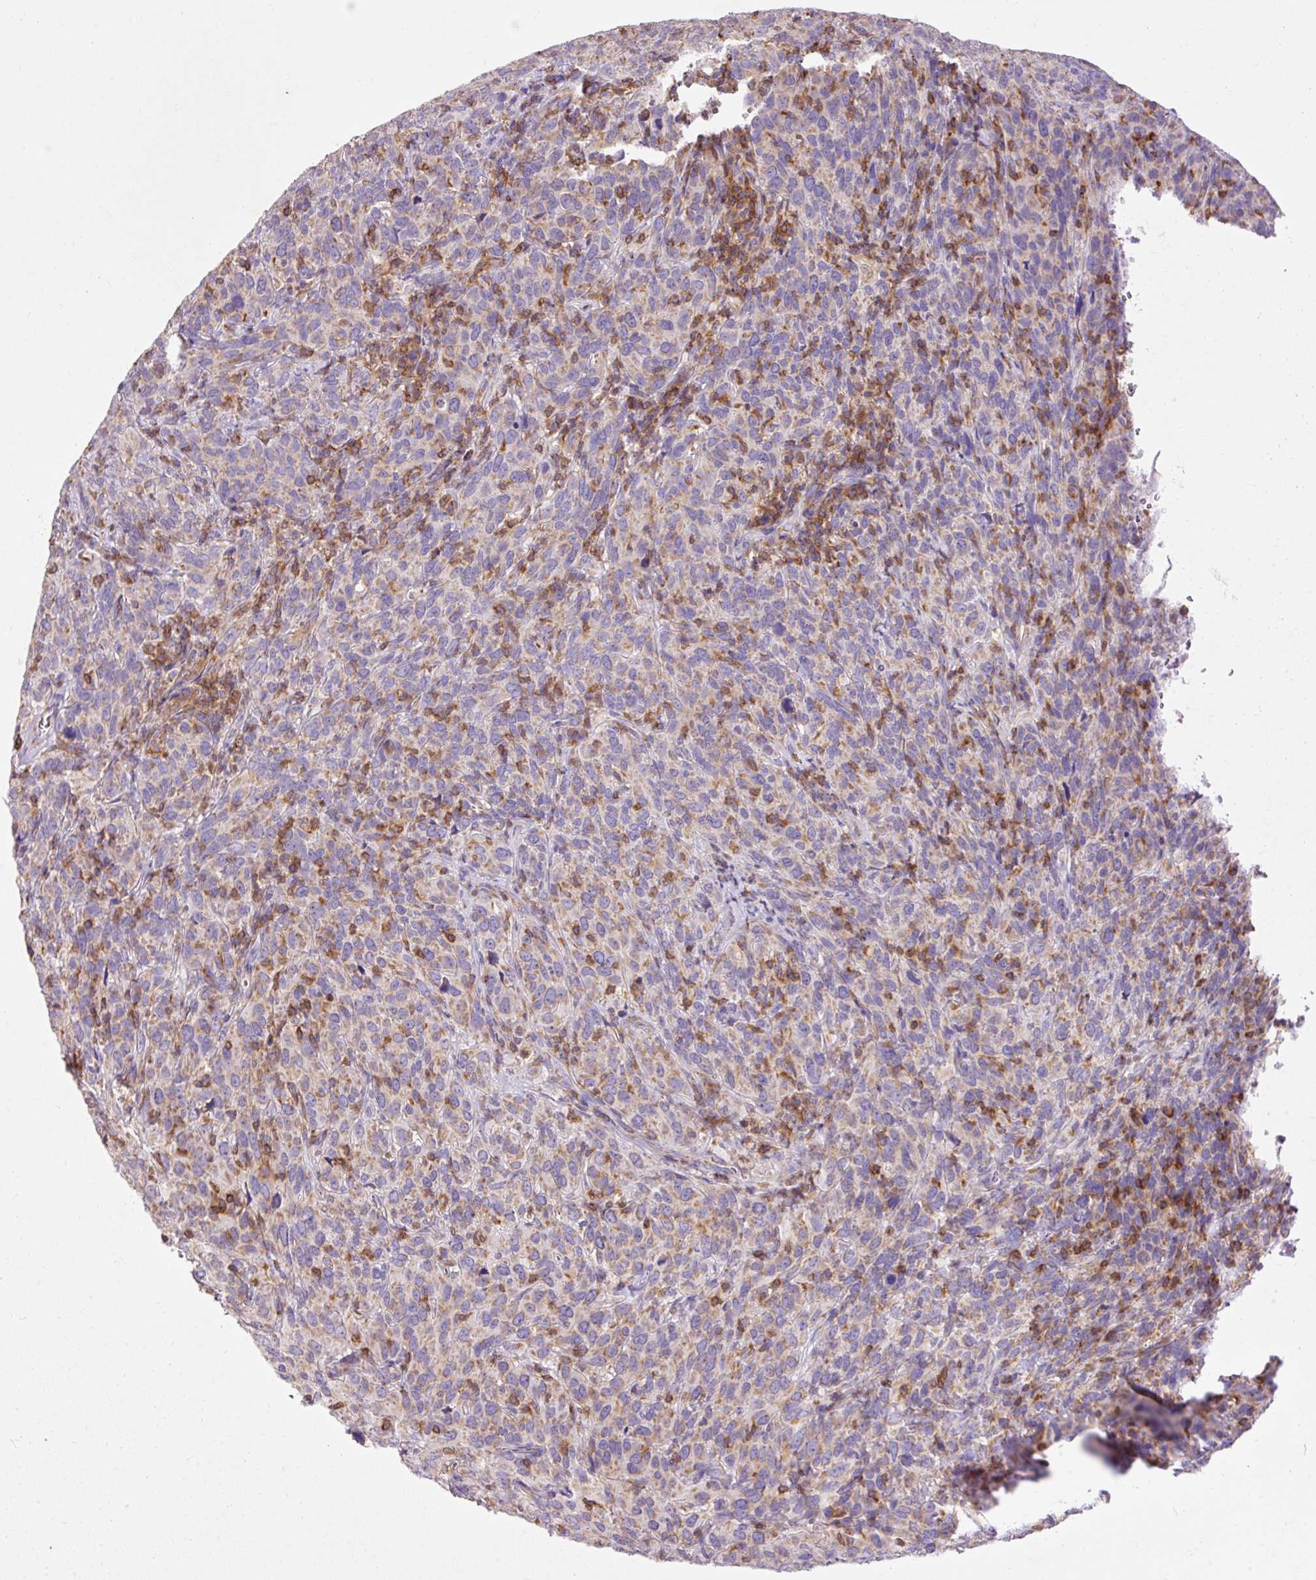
{"staining": {"intensity": "weak", "quantity": "25%-75%", "location": "cytoplasmic/membranous"}, "tissue": "cervical cancer", "cell_type": "Tumor cells", "image_type": "cancer", "snomed": [{"axis": "morphology", "description": "Normal tissue, NOS"}, {"axis": "morphology", "description": "Squamous cell carcinoma, NOS"}, {"axis": "topography", "description": "Cervix"}], "caption": "High-power microscopy captured an IHC histopathology image of cervical cancer (squamous cell carcinoma), revealing weak cytoplasmic/membranous positivity in approximately 25%-75% of tumor cells.", "gene": "IMMT", "patient": {"sex": "female", "age": 51}}